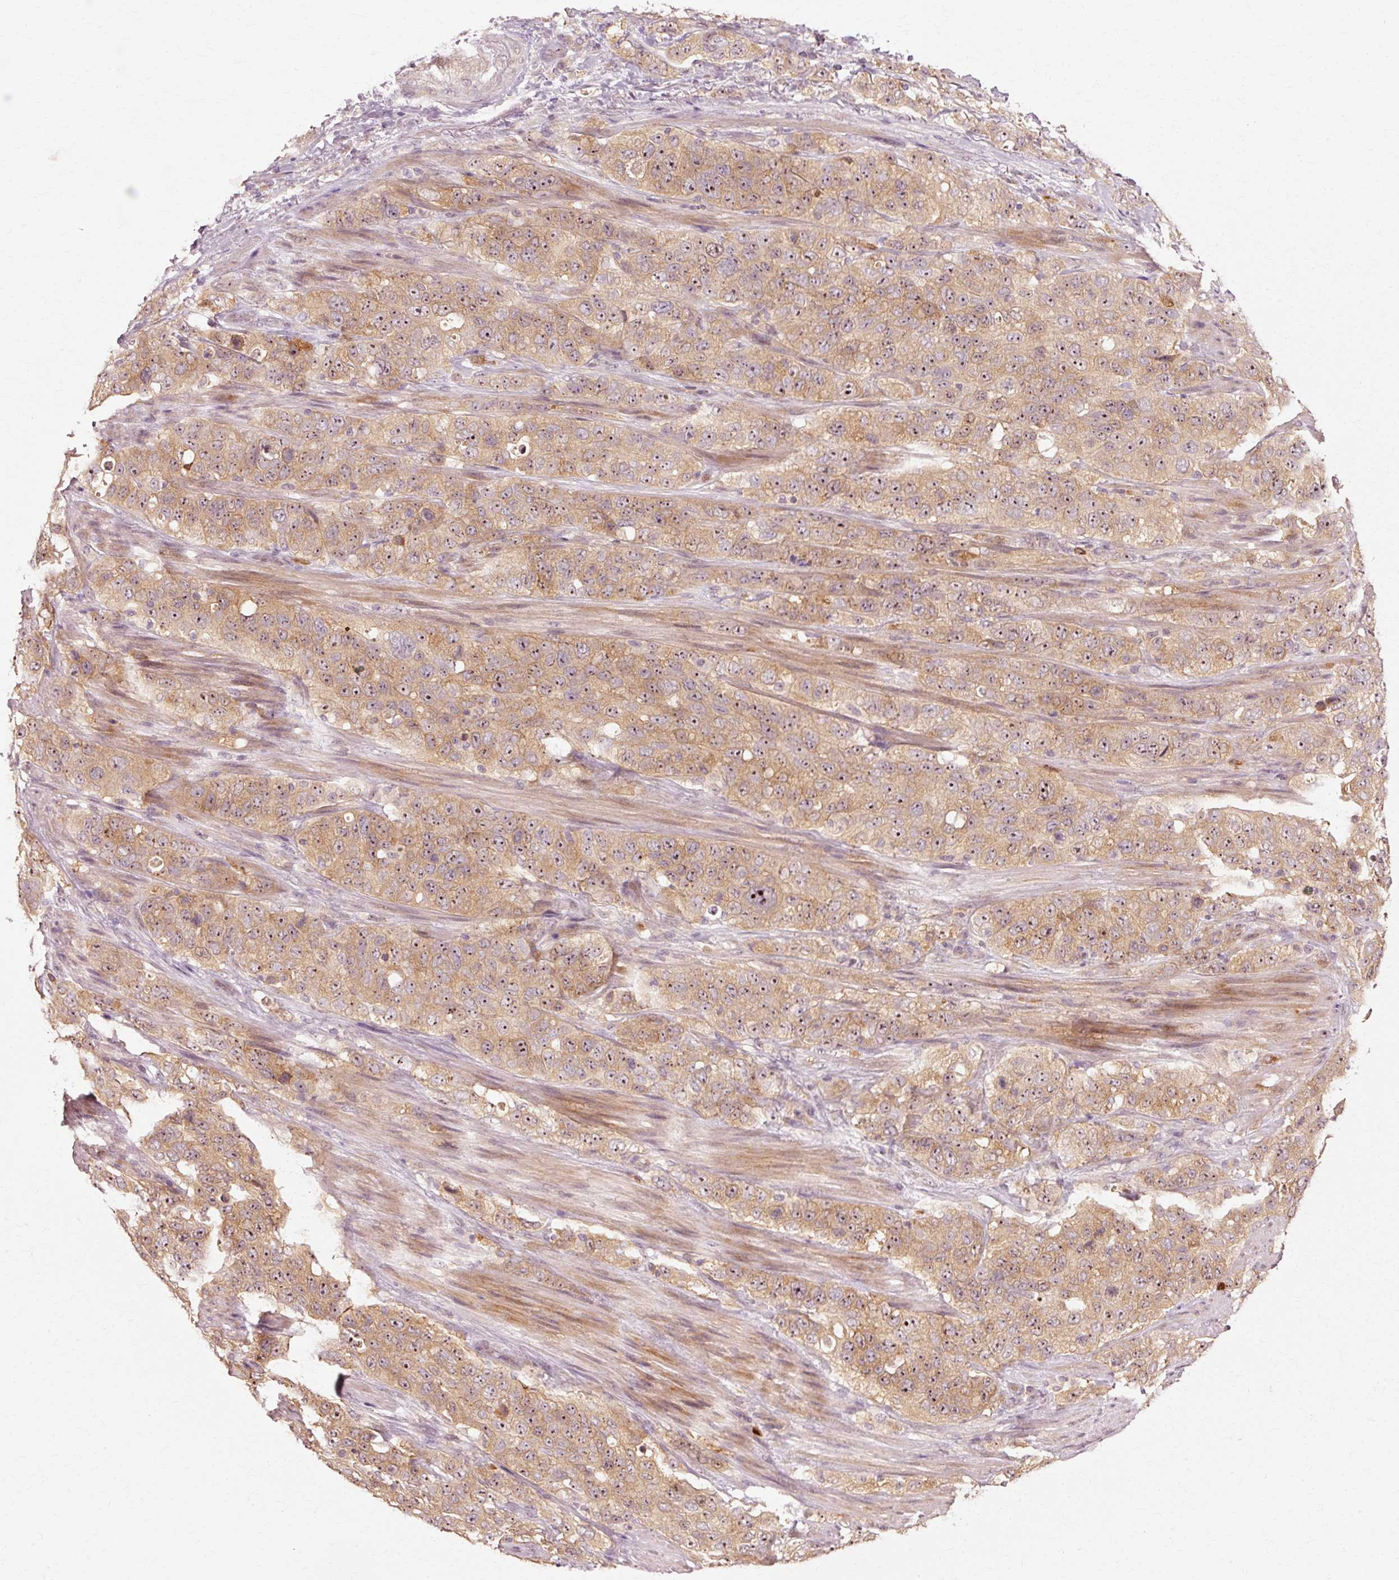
{"staining": {"intensity": "moderate", "quantity": ">75%", "location": "cytoplasmic/membranous,nuclear"}, "tissue": "stomach cancer", "cell_type": "Tumor cells", "image_type": "cancer", "snomed": [{"axis": "morphology", "description": "Adenocarcinoma, NOS"}, {"axis": "topography", "description": "Stomach"}], "caption": "Approximately >75% of tumor cells in human stomach cancer demonstrate moderate cytoplasmic/membranous and nuclear protein staining as visualized by brown immunohistochemical staining.", "gene": "RGPD5", "patient": {"sex": "male", "age": 48}}